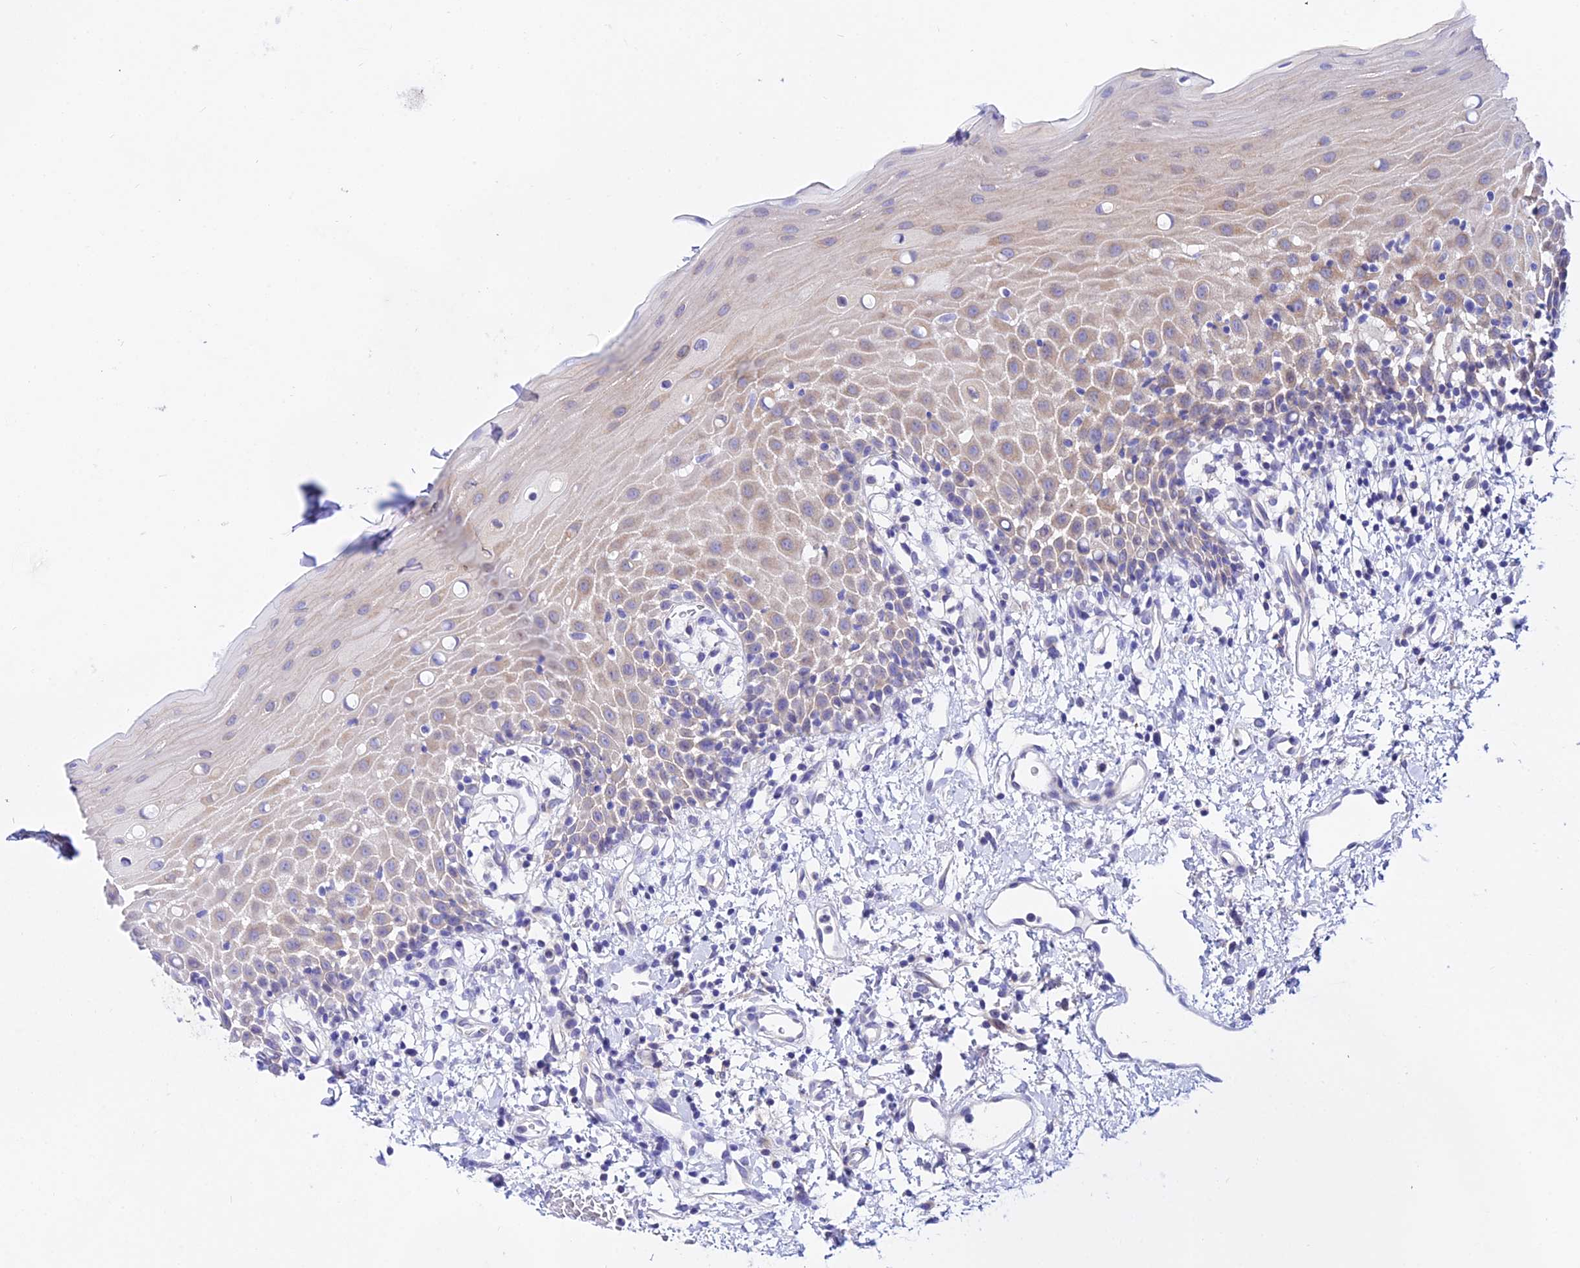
{"staining": {"intensity": "moderate", "quantity": "25%-75%", "location": "cytoplasmic/membranous"}, "tissue": "oral mucosa", "cell_type": "Squamous epithelial cells", "image_type": "normal", "snomed": [{"axis": "morphology", "description": "Normal tissue, NOS"}, {"axis": "topography", "description": "Oral tissue"}], "caption": "A histopathology image showing moderate cytoplasmic/membranous staining in approximately 25%-75% of squamous epithelial cells in benign oral mucosa, as visualized by brown immunohistochemical staining.", "gene": "ATG16L2", "patient": {"sex": "female", "age": 70}}